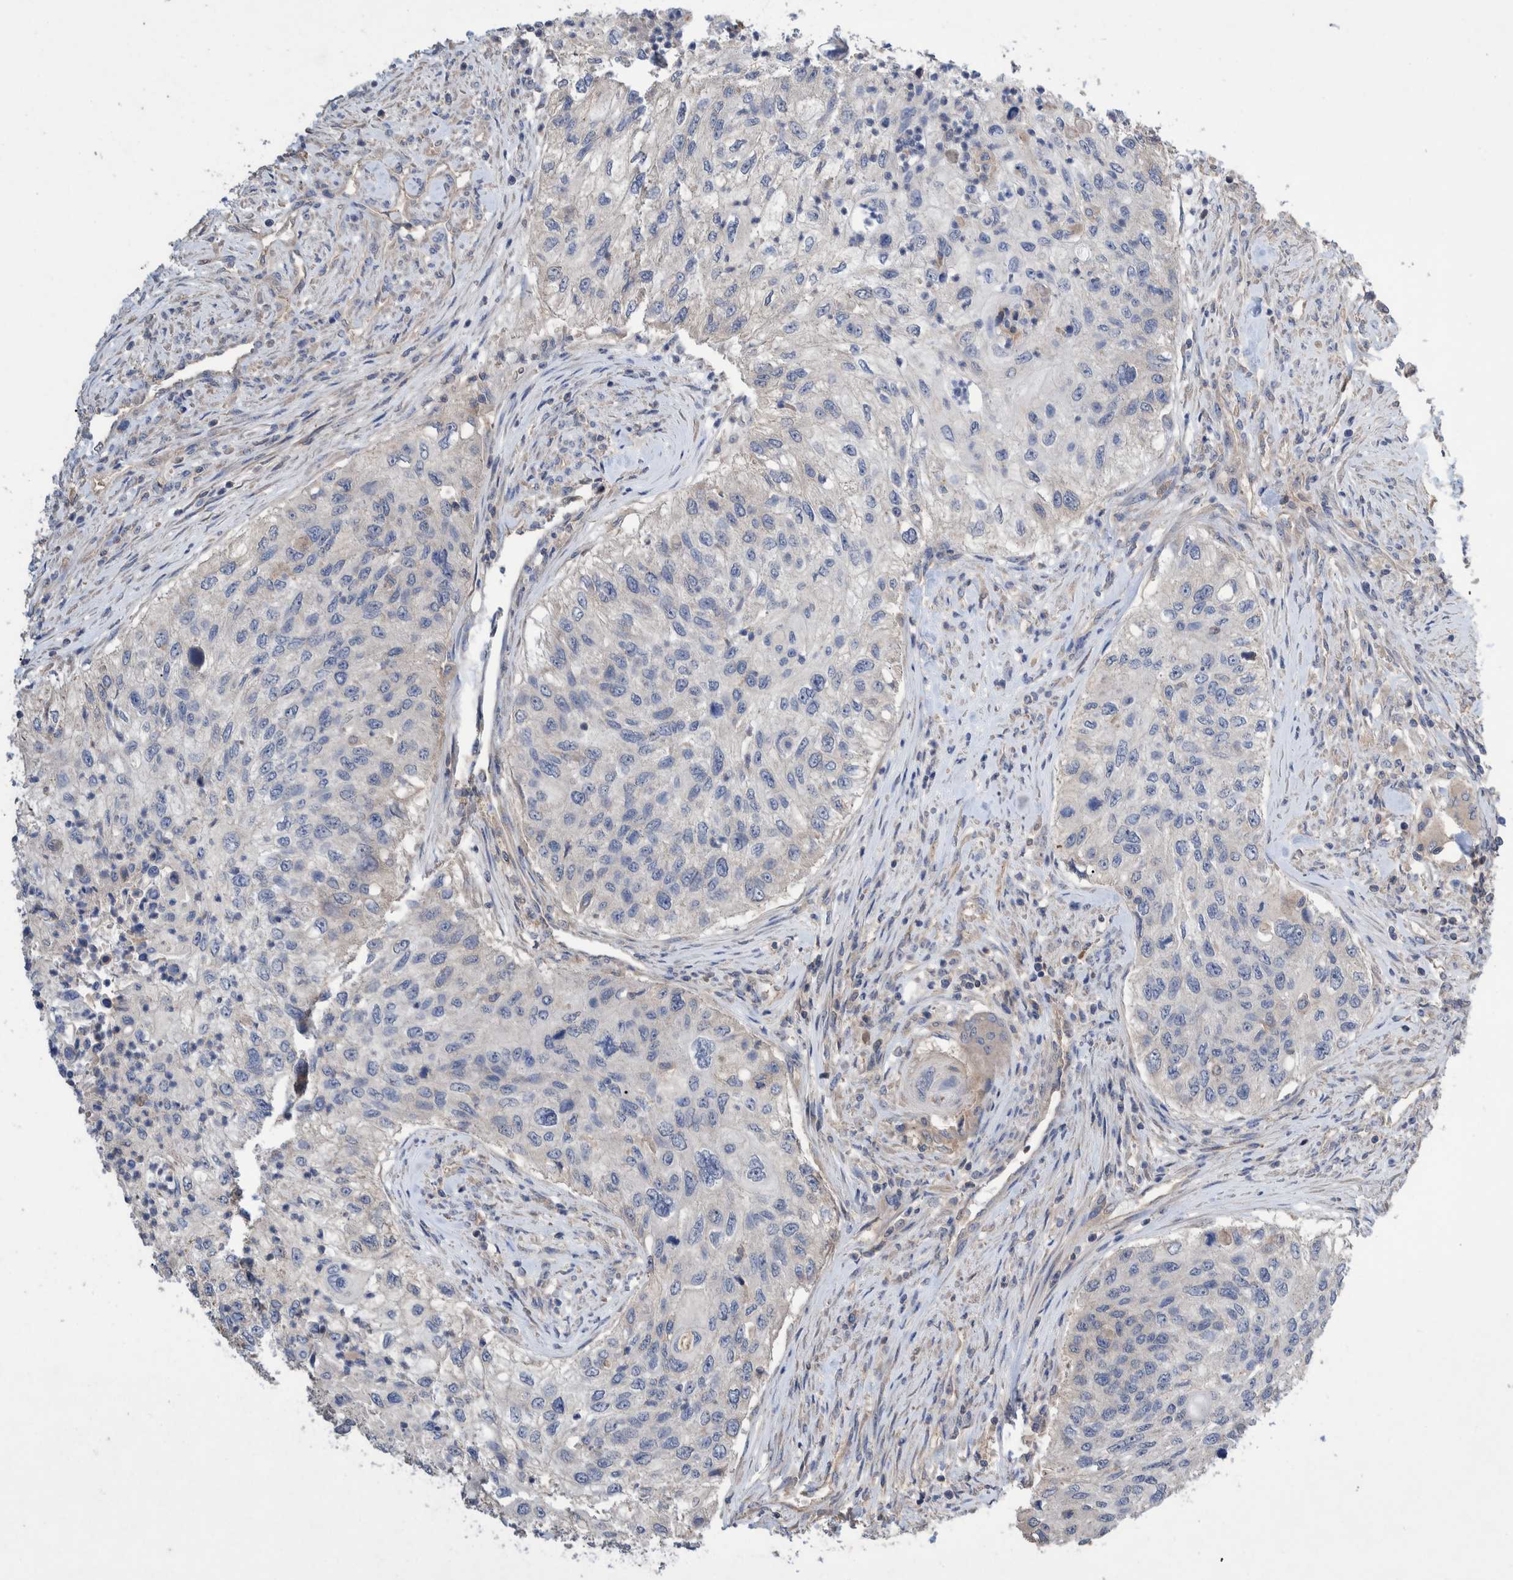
{"staining": {"intensity": "negative", "quantity": "none", "location": "none"}, "tissue": "urothelial cancer", "cell_type": "Tumor cells", "image_type": "cancer", "snomed": [{"axis": "morphology", "description": "Urothelial carcinoma, High grade"}, {"axis": "topography", "description": "Urinary bladder"}], "caption": "The image displays no significant positivity in tumor cells of urothelial cancer.", "gene": "PLPBP", "patient": {"sex": "female", "age": 60}}